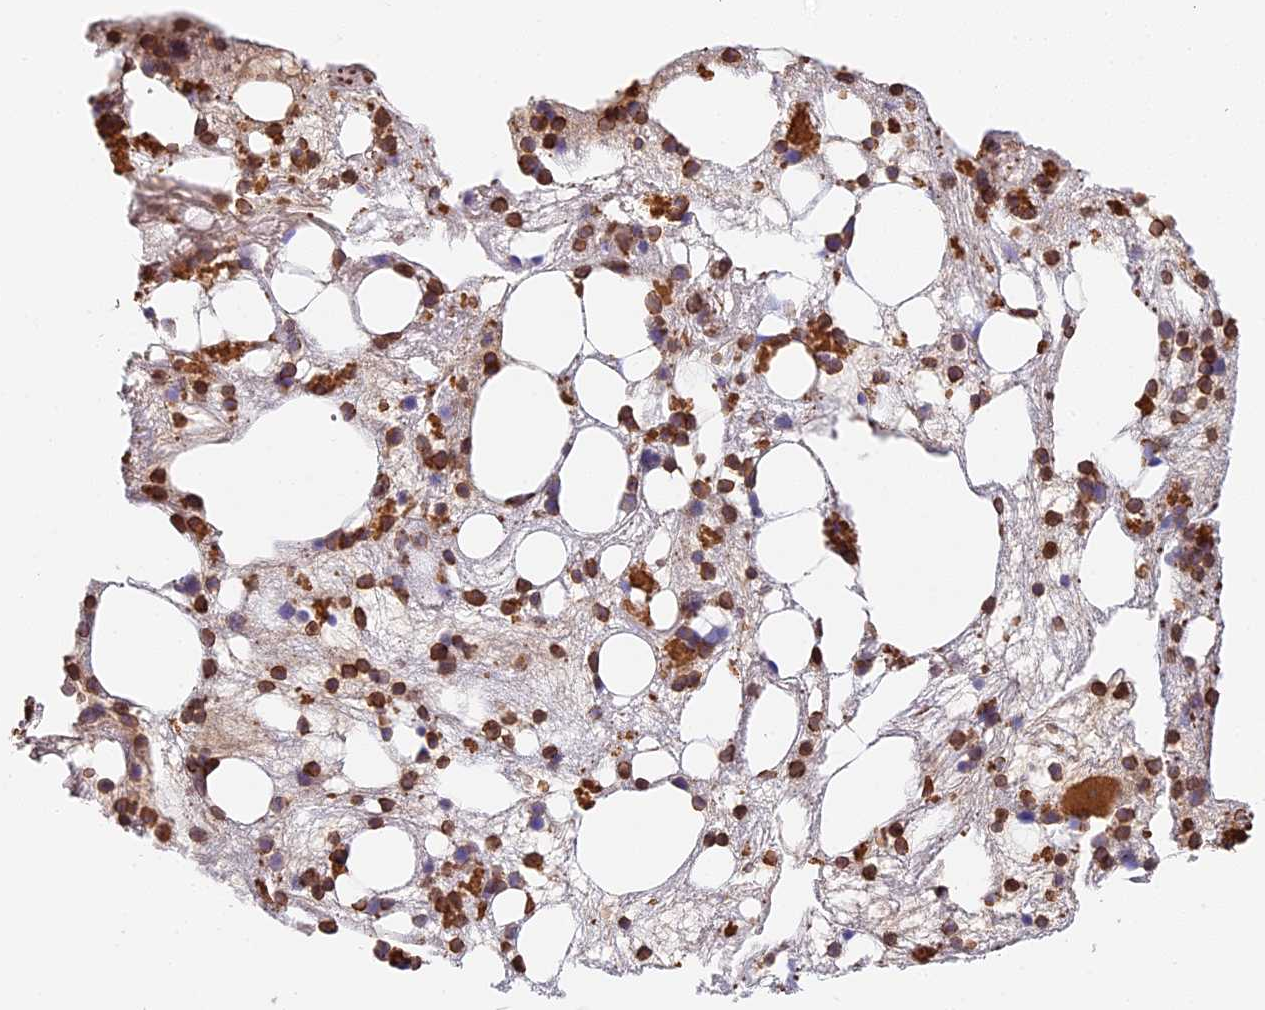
{"staining": {"intensity": "moderate", "quantity": ">75%", "location": "cytoplasmic/membranous"}, "tissue": "bone marrow", "cell_type": "Hematopoietic cells", "image_type": "normal", "snomed": [{"axis": "morphology", "description": "Normal tissue, NOS"}, {"axis": "topography", "description": "Bone marrow"}], "caption": "An immunohistochemistry image of benign tissue is shown. Protein staining in brown shows moderate cytoplasmic/membranous positivity in bone marrow within hematopoietic cells. (Brightfield microscopy of DAB IHC at high magnification).", "gene": "VPS18", "patient": {"sex": "male", "age": 78}}